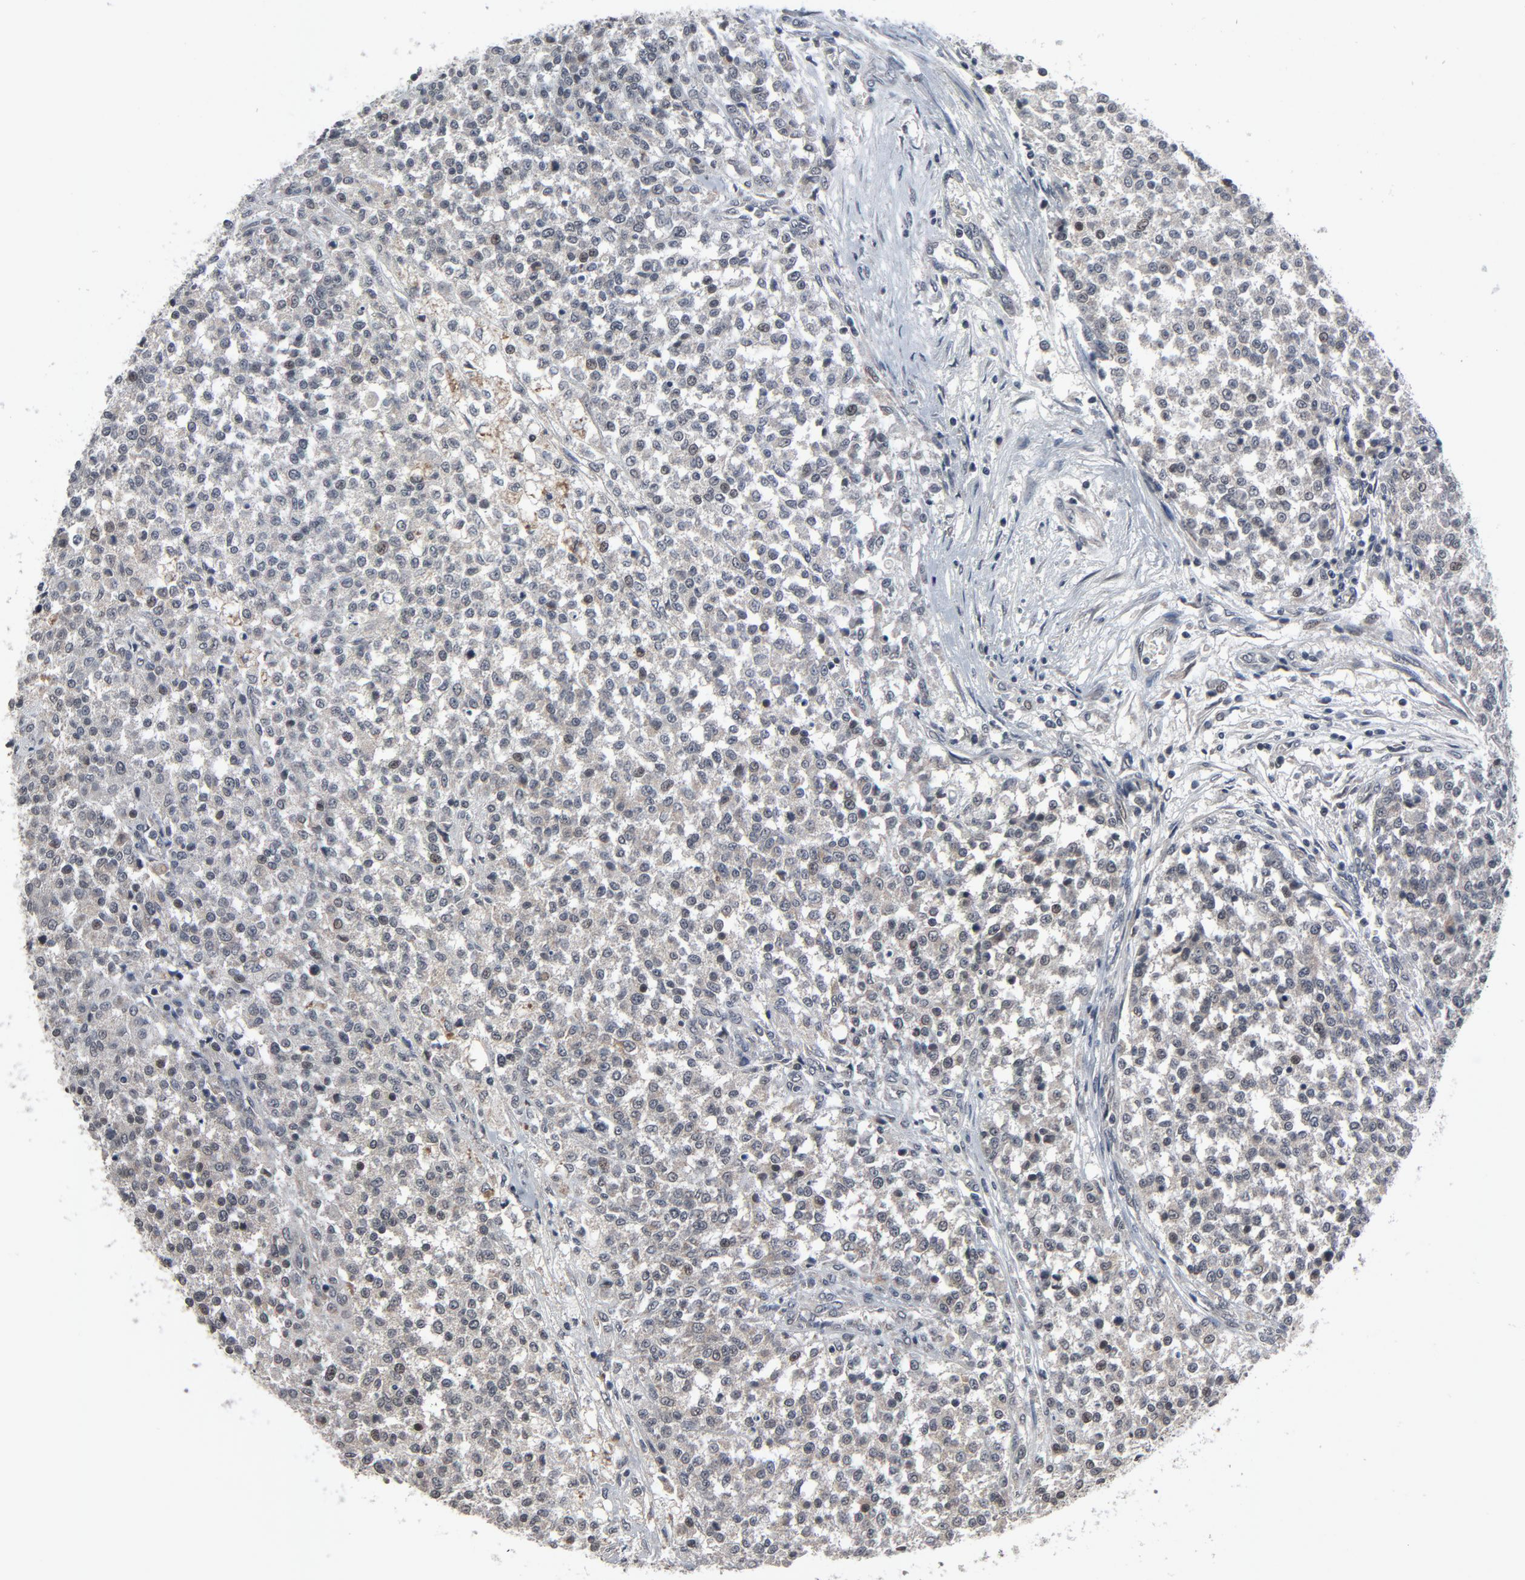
{"staining": {"intensity": "weak", "quantity": "<25%", "location": "cytoplasmic/membranous,nuclear"}, "tissue": "testis cancer", "cell_type": "Tumor cells", "image_type": "cancer", "snomed": [{"axis": "morphology", "description": "Seminoma, NOS"}, {"axis": "topography", "description": "Testis"}], "caption": "Tumor cells show no significant protein positivity in seminoma (testis).", "gene": "POM121", "patient": {"sex": "male", "age": 59}}